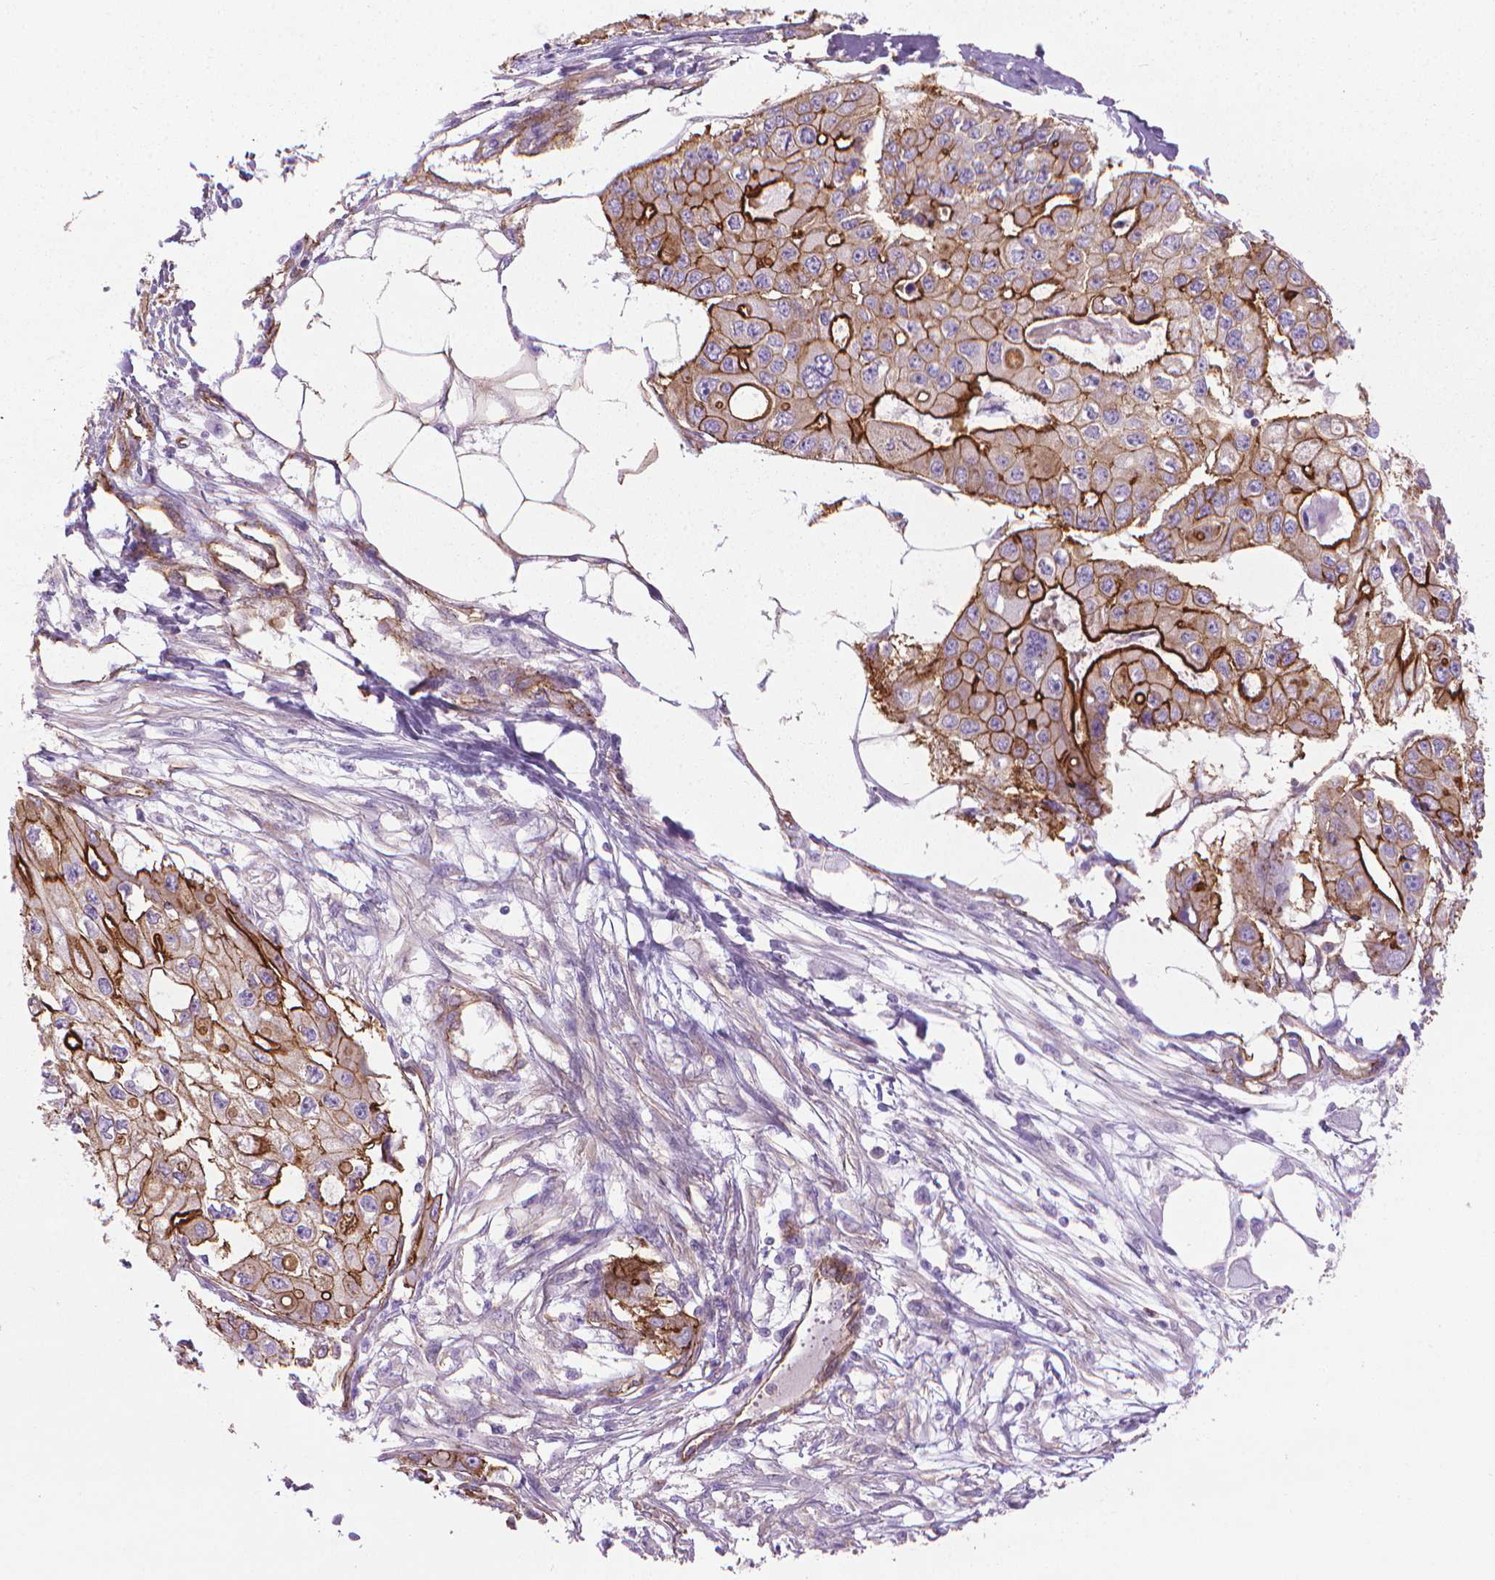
{"staining": {"intensity": "strong", "quantity": "25%-75%", "location": "cytoplasmic/membranous"}, "tissue": "ovarian cancer", "cell_type": "Tumor cells", "image_type": "cancer", "snomed": [{"axis": "morphology", "description": "Cystadenocarcinoma, serous, NOS"}, {"axis": "topography", "description": "Ovary"}], "caption": "This histopathology image exhibits immunohistochemistry (IHC) staining of ovarian cancer, with high strong cytoplasmic/membranous expression in about 25%-75% of tumor cells.", "gene": "TENT5A", "patient": {"sex": "female", "age": 56}}